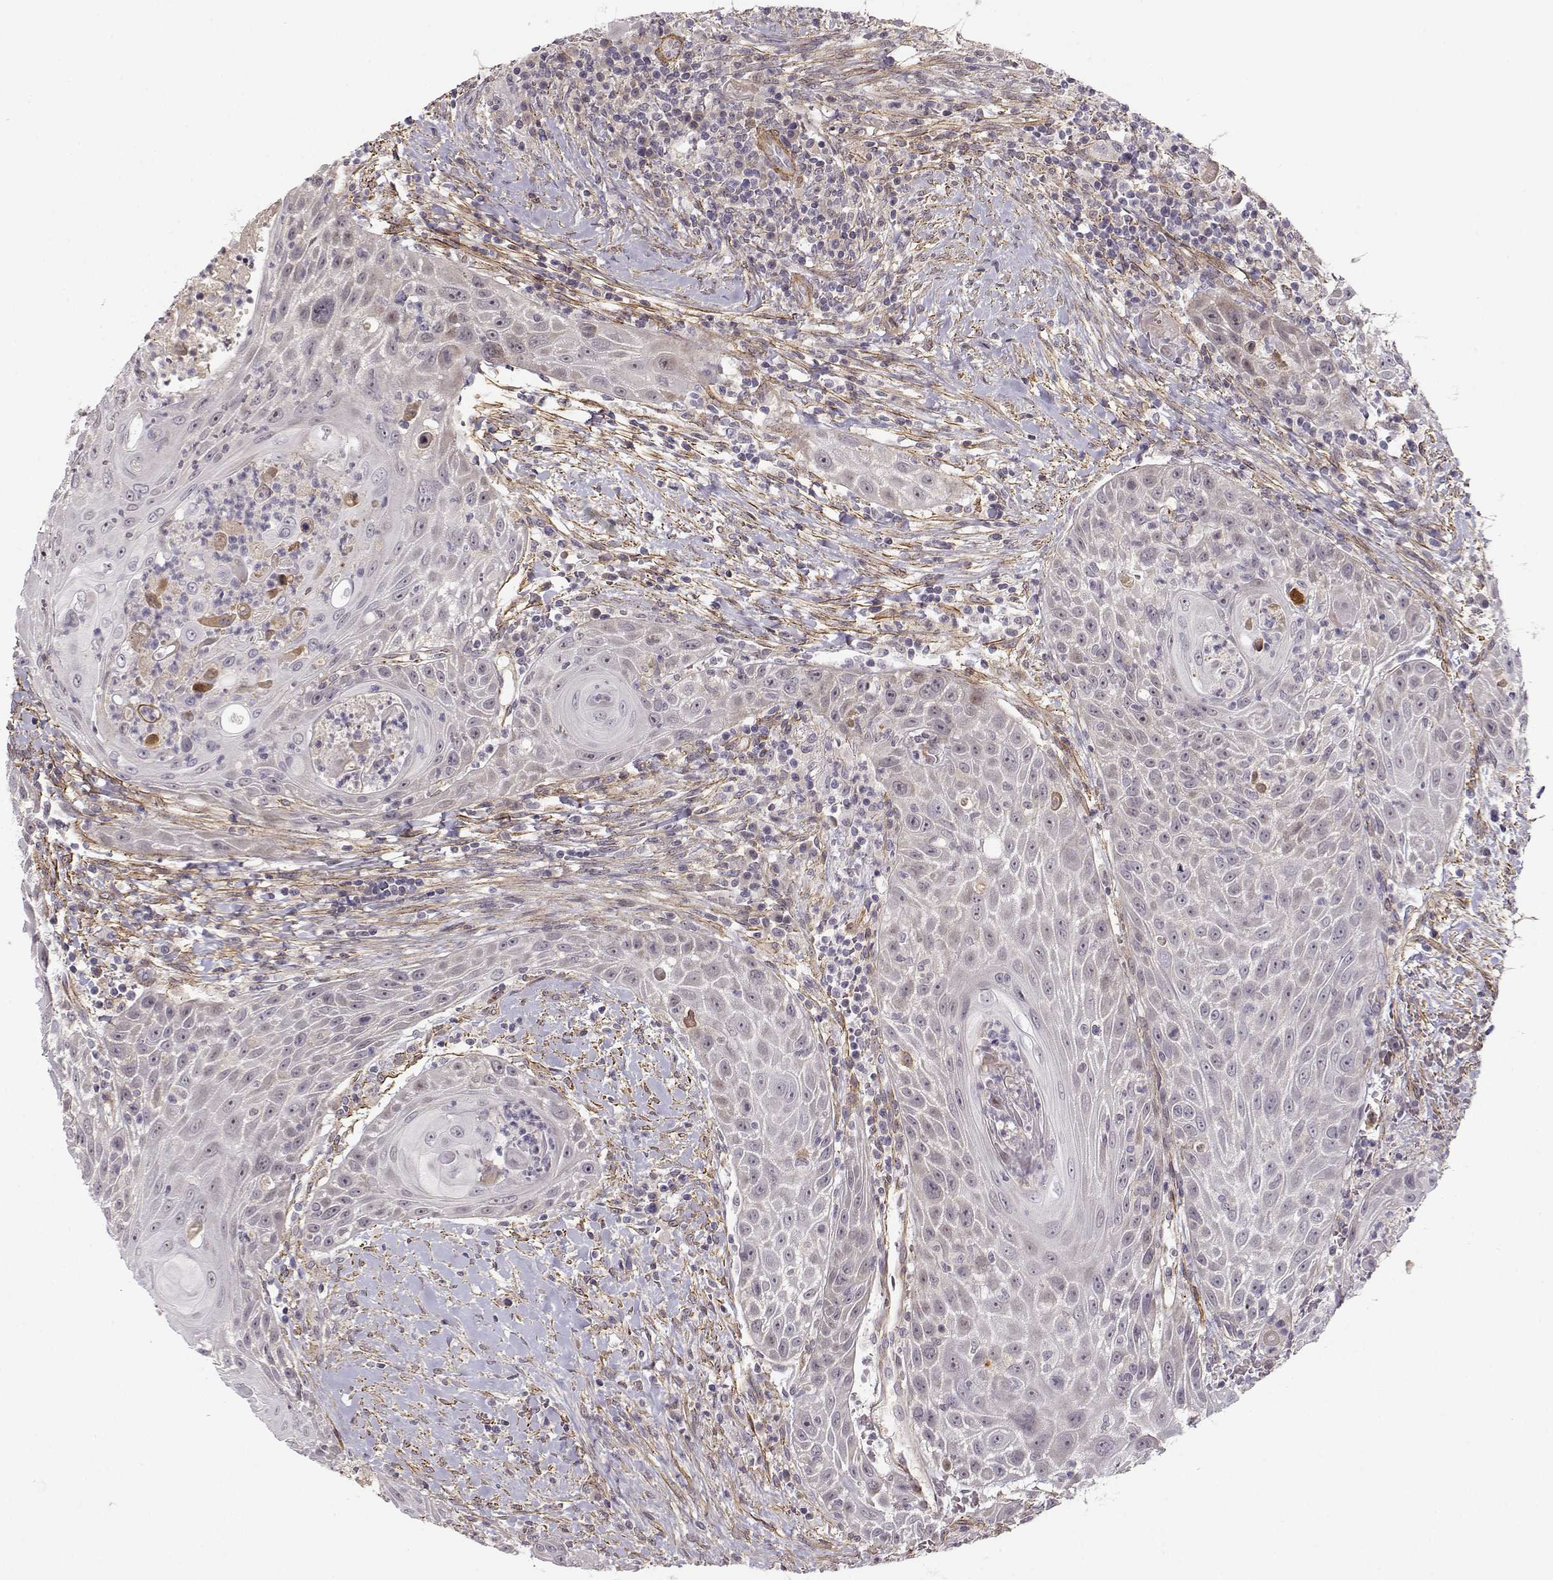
{"staining": {"intensity": "negative", "quantity": "none", "location": "none"}, "tissue": "head and neck cancer", "cell_type": "Tumor cells", "image_type": "cancer", "snomed": [{"axis": "morphology", "description": "Squamous cell carcinoma, NOS"}, {"axis": "topography", "description": "Head-Neck"}], "caption": "DAB immunohistochemical staining of human squamous cell carcinoma (head and neck) shows no significant expression in tumor cells.", "gene": "RGS9BP", "patient": {"sex": "male", "age": 69}}